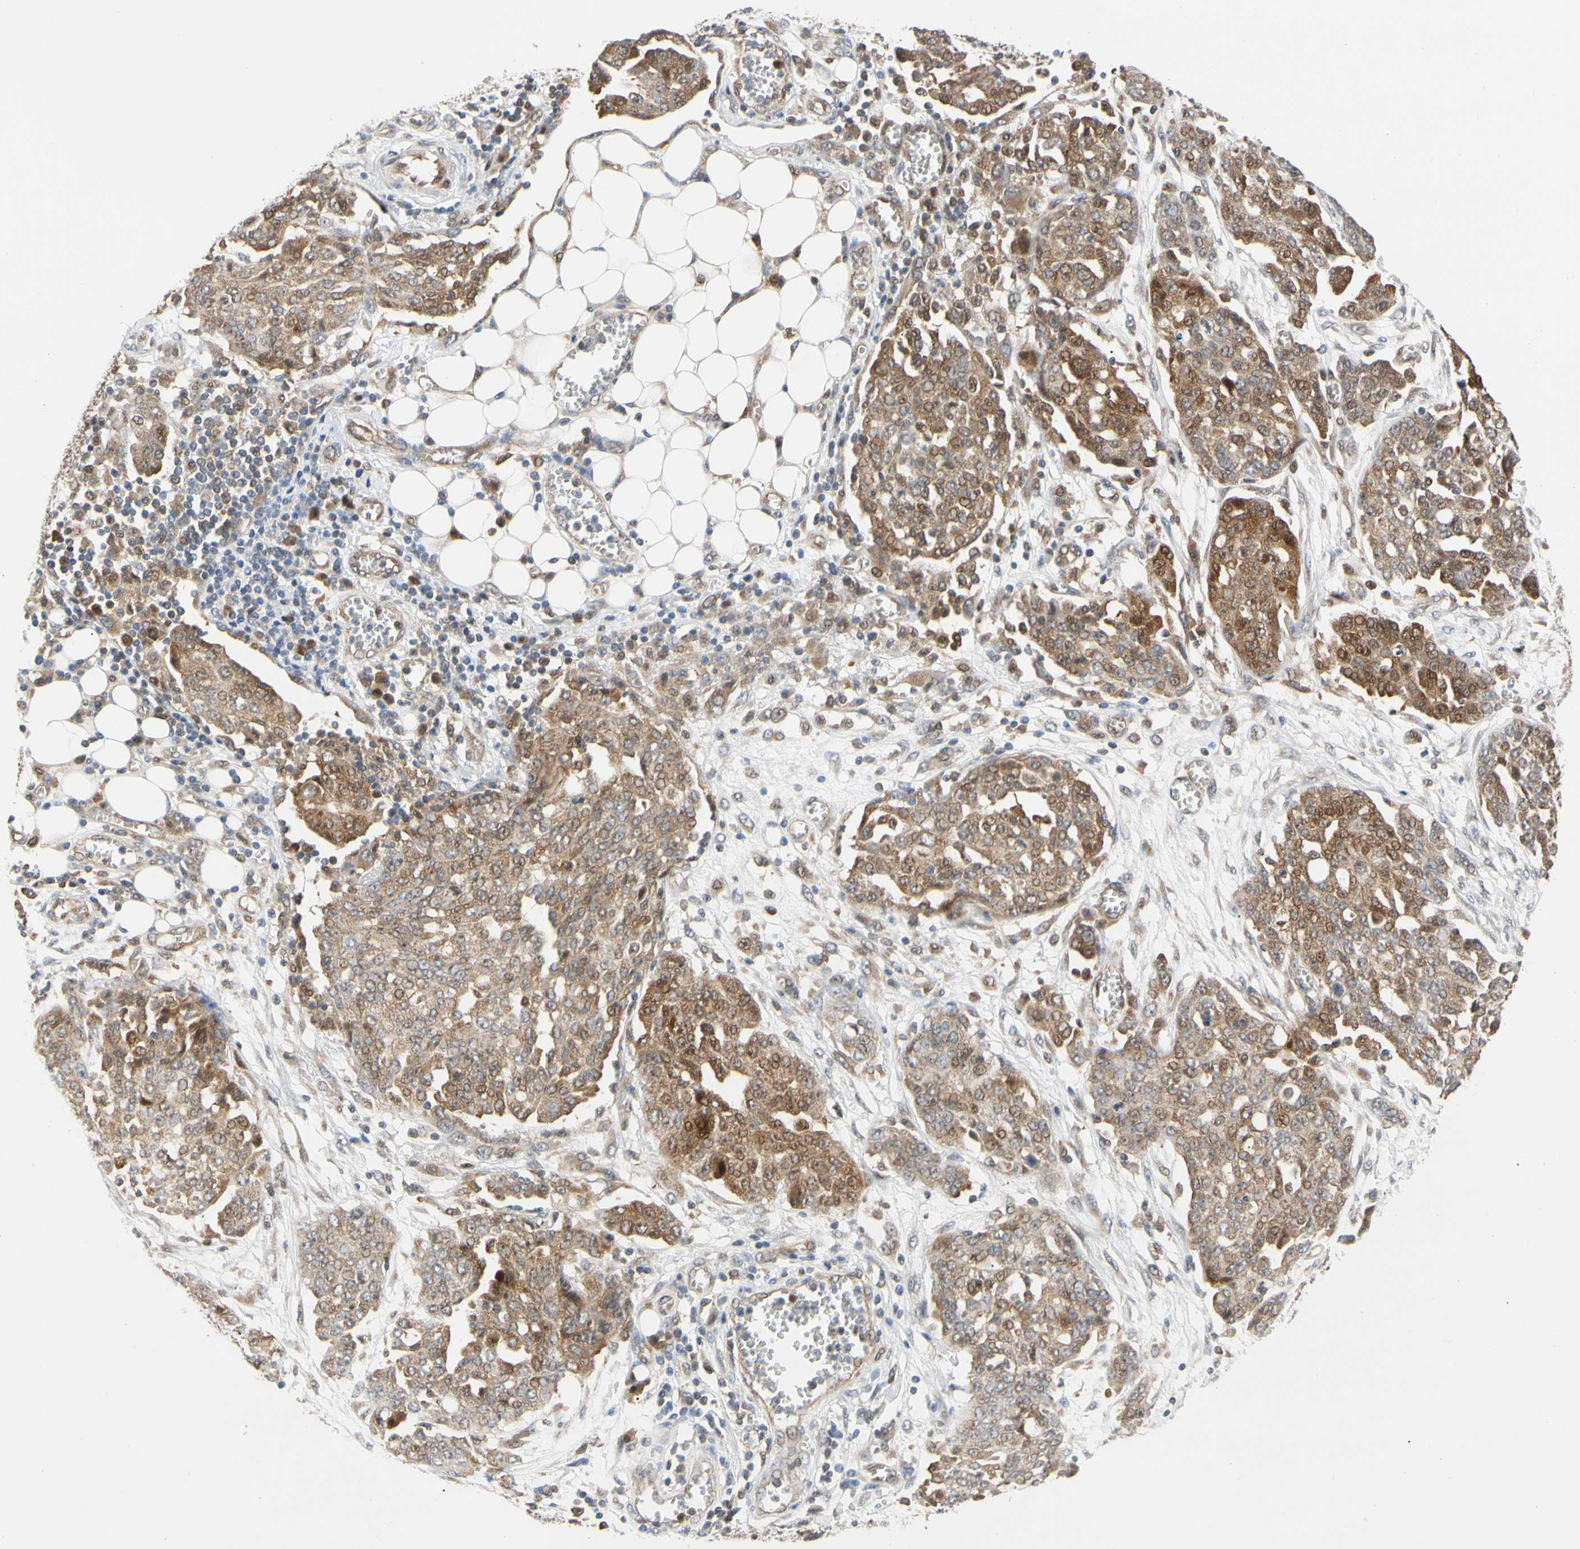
{"staining": {"intensity": "moderate", "quantity": ">75%", "location": "cytoplasmic/membranous"}, "tissue": "ovarian cancer", "cell_type": "Tumor cells", "image_type": "cancer", "snomed": [{"axis": "morphology", "description": "Cystadenocarcinoma, serous, NOS"}, {"axis": "topography", "description": "Soft tissue"}, {"axis": "topography", "description": "Ovary"}], "caption": "Protein staining of ovarian cancer (serous cystadenocarcinoma) tissue exhibits moderate cytoplasmic/membranous expression in about >75% of tumor cells. The protein is stained brown, and the nuclei are stained in blue (DAB (3,3'-diaminobenzidine) IHC with brightfield microscopy, high magnification).", "gene": "CDK5", "patient": {"sex": "female", "age": 57}}